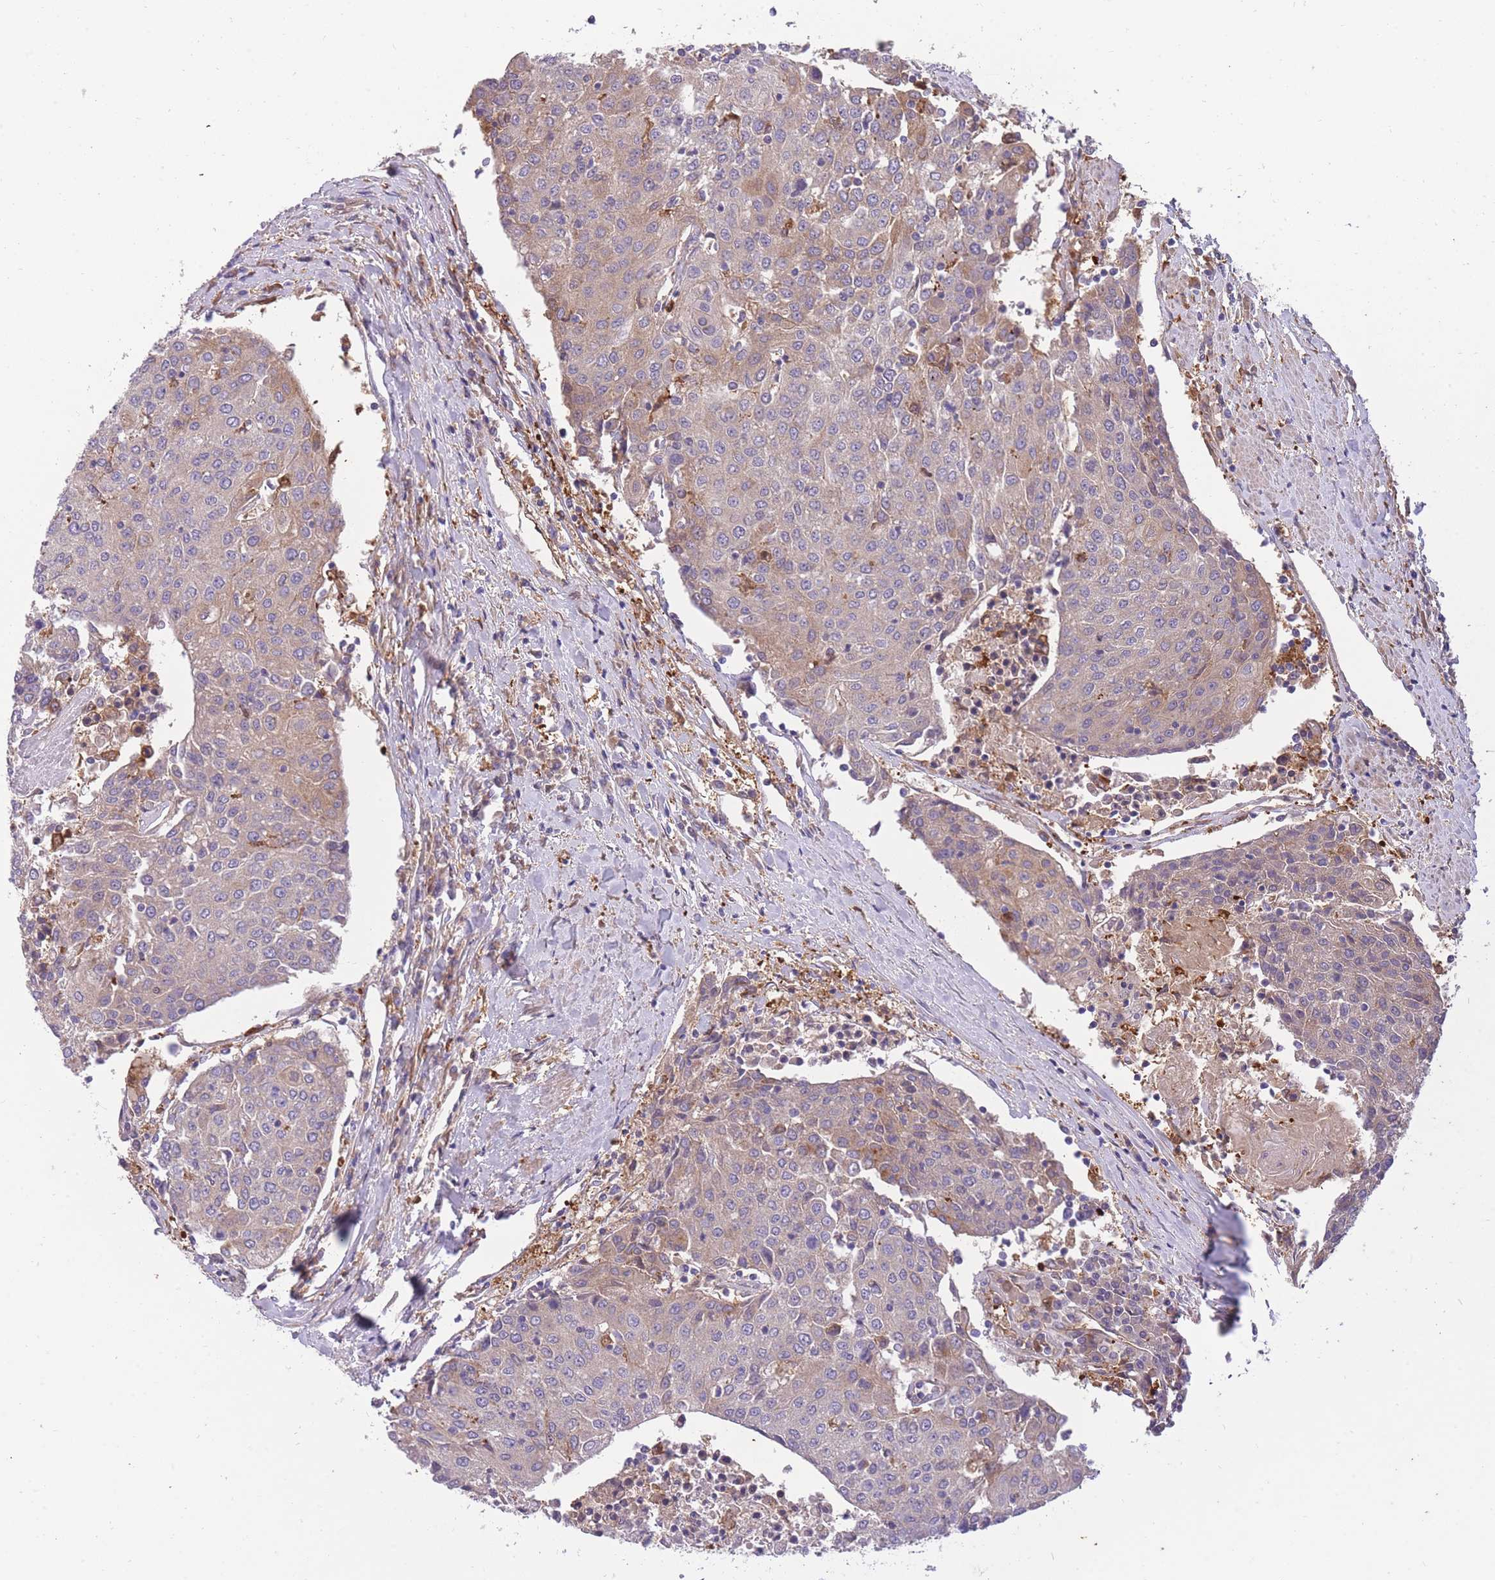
{"staining": {"intensity": "weak", "quantity": "<25%", "location": "cytoplasmic/membranous"}, "tissue": "urothelial cancer", "cell_type": "Tumor cells", "image_type": "cancer", "snomed": [{"axis": "morphology", "description": "Urothelial carcinoma, High grade"}, {"axis": "topography", "description": "Urinary bladder"}], "caption": "This image is of urothelial cancer stained with immunohistochemistry to label a protein in brown with the nuclei are counter-stained blue. There is no staining in tumor cells.", "gene": "CRYGN", "patient": {"sex": "female", "age": 85}}